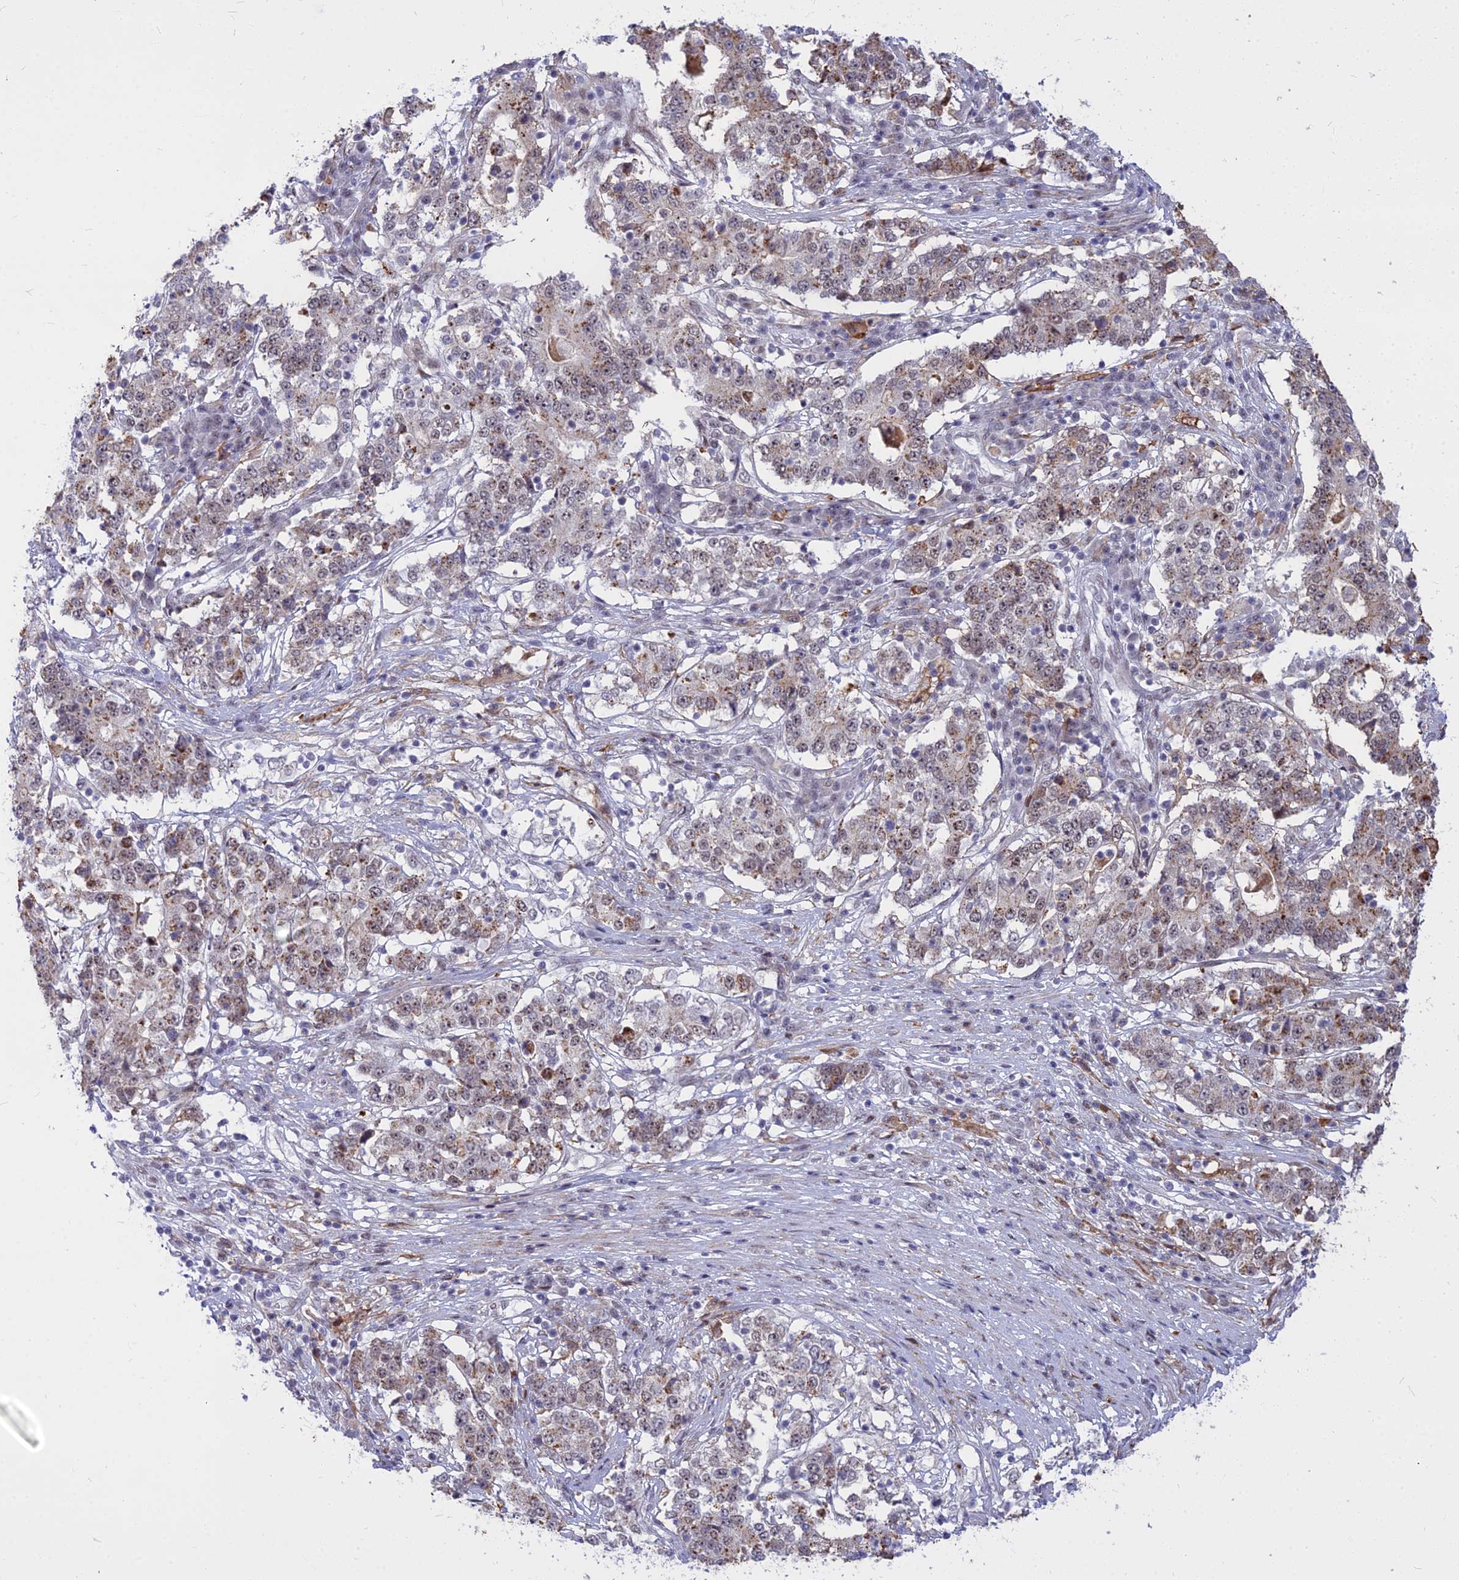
{"staining": {"intensity": "moderate", "quantity": "25%-75%", "location": "cytoplasmic/membranous"}, "tissue": "stomach cancer", "cell_type": "Tumor cells", "image_type": "cancer", "snomed": [{"axis": "morphology", "description": "Adenocarcinoma, NOS"}, {"axis": "topography", "description": "Stomach"}], "caption": "Tumor cells exhibit medium levels of moderate cytoplasmic/membranous positivity in approximately 25%-75% of cells in human stomach cancer (adenocarcinoma).", "gene": "ALG10", "patient": {"sex": "male", "age": 59}}